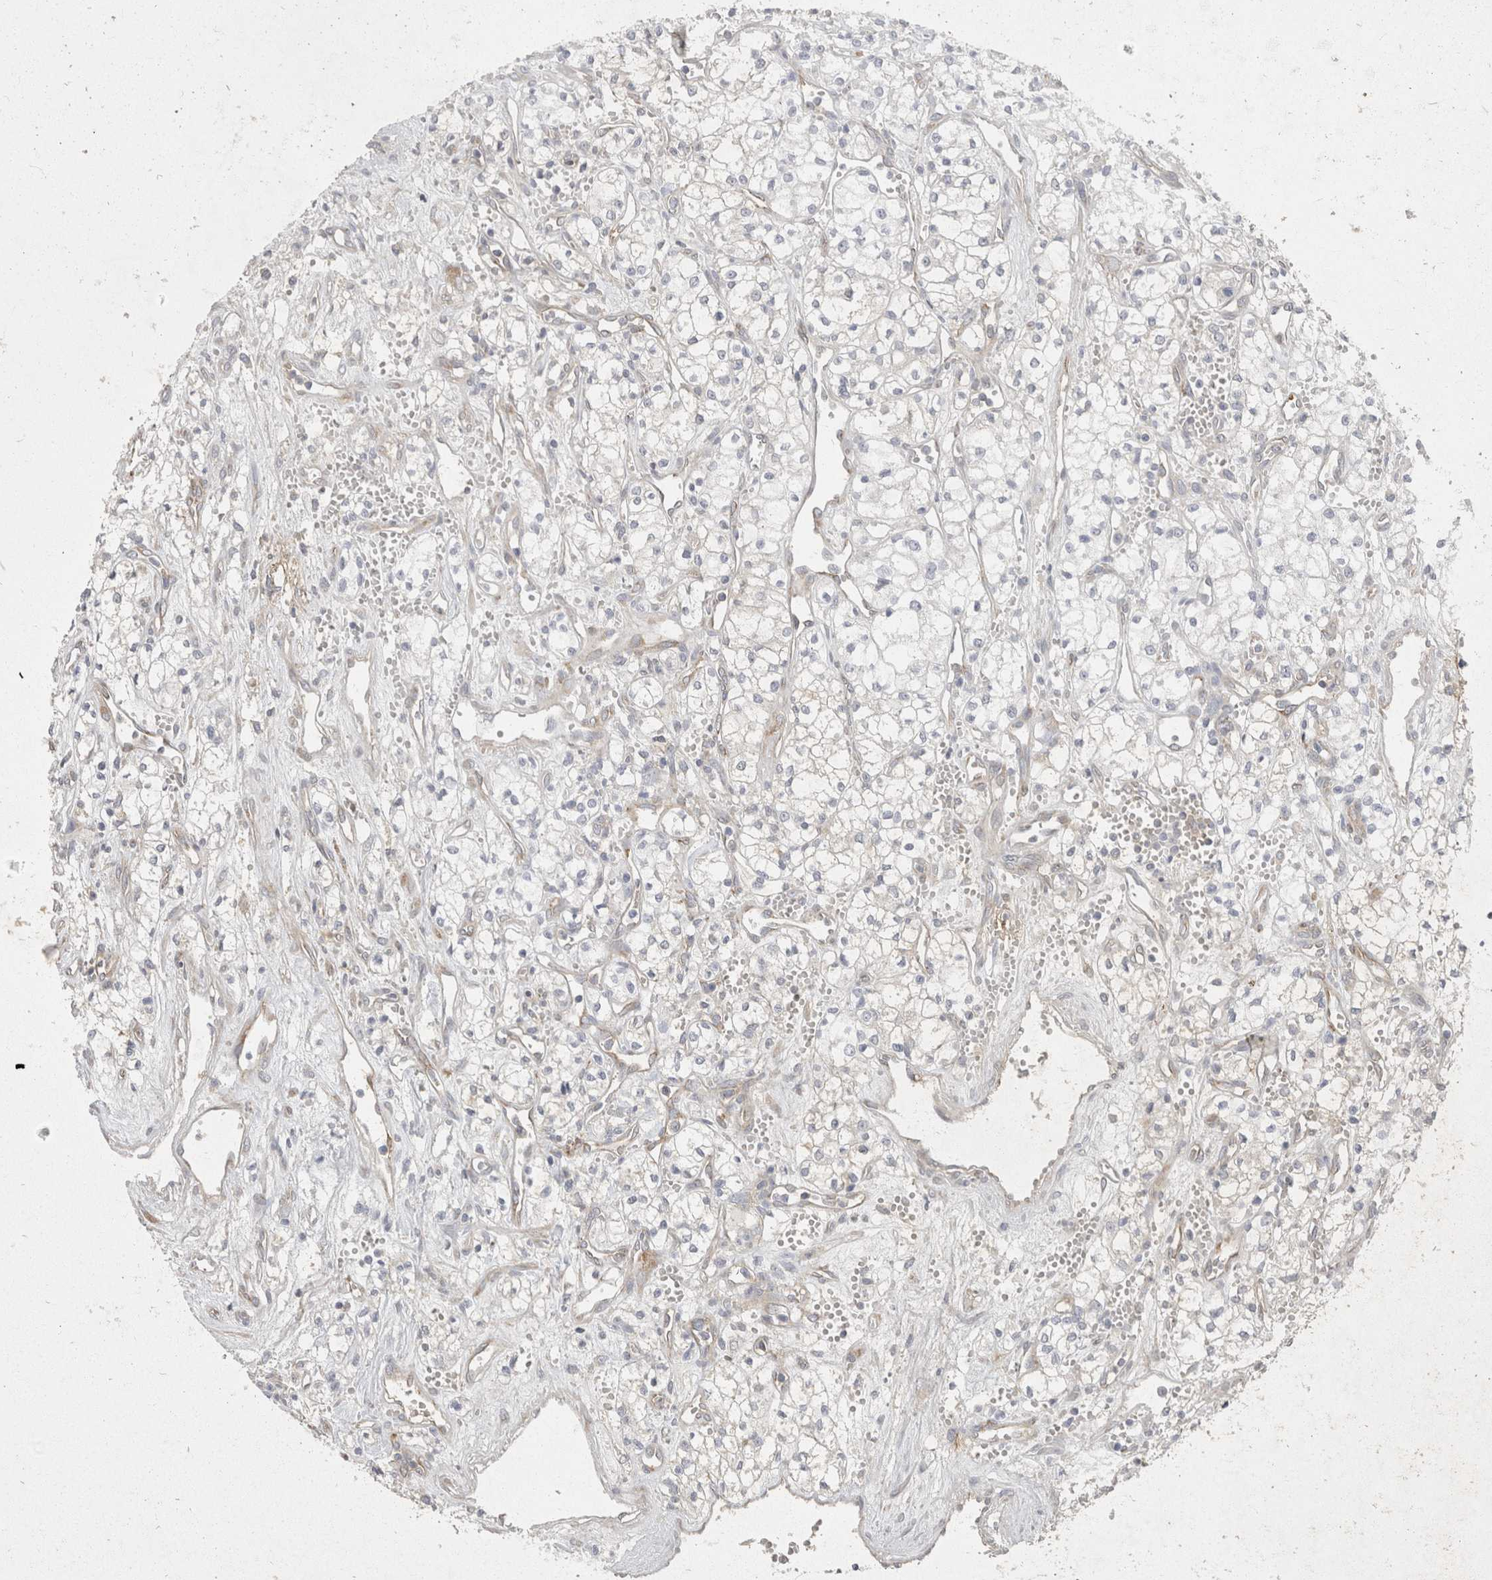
{"staining": {"intensity": "negative", "quantity": "none", "location": "none"}, "tissue": "renal cancer", "cell_type": "Tumor cells", "image_type": "cancer", "snomed": [{"axis": "morphology", "description": "Adenocarcinoma, NOS"}, {"axis": "topography", "description": "Kidney"}], "caption": "Immunohistochemistry of human renal adenocarcinoma displays no expression in tumor cells.", "gene": "EIF4G3", "patient": {"sex": "male", "age": 59}}